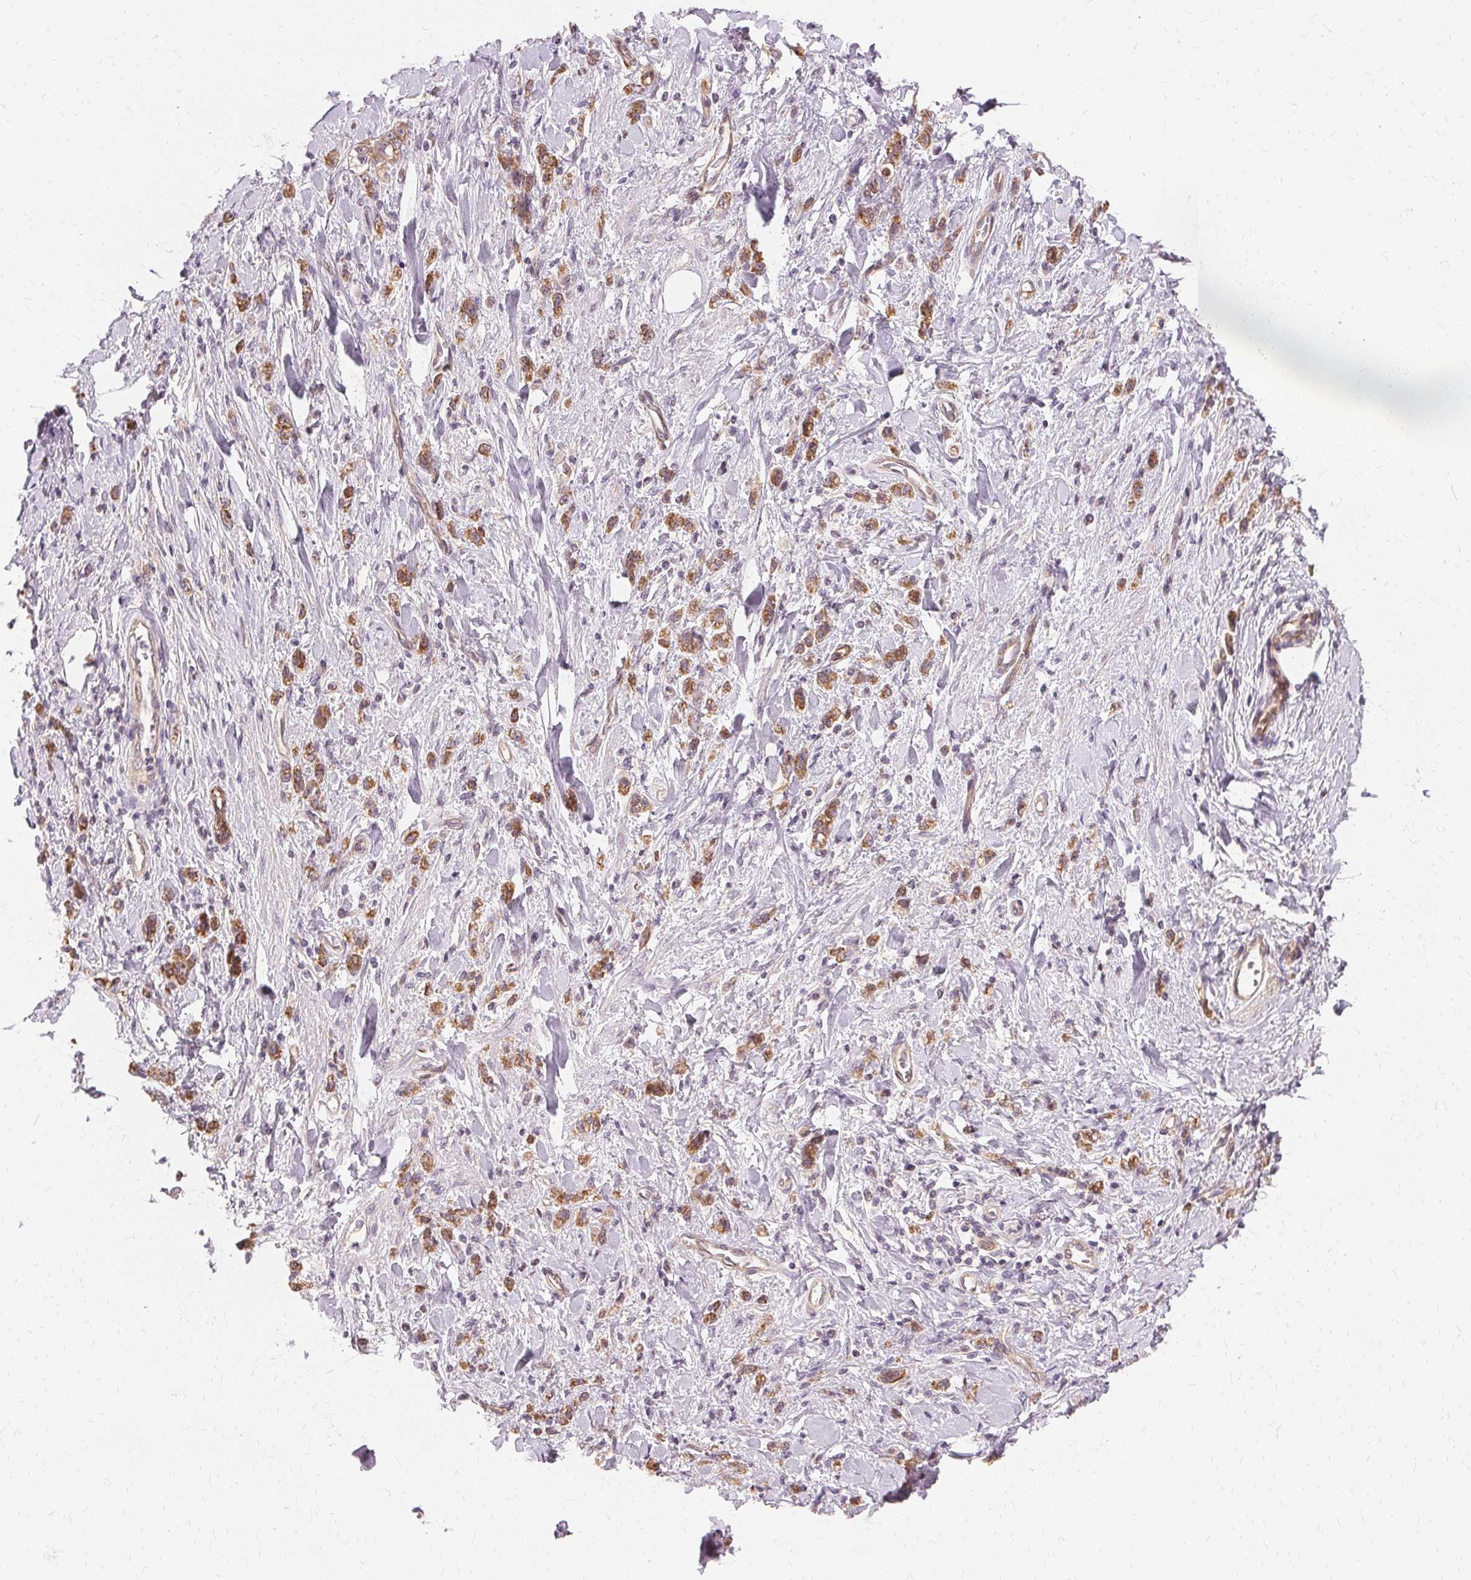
{"staining": {"intensity": "moderate", "quantity": ">75%", "location": "cytoplasmic/membranous"}, "tissue": "stomach cancer", "cell_type": "Tumor cells", "image_type": "cancer", "snomed": [{"axis": "morphology", "description": "Adenocarcinoma, NOS"}, {"axis": "topography", "description": "Stomach"}], "caption": "Approximately >75% of tumor cells in human stomach cancer display moderate cytoplasmic/membranous protein expression as visualized by brown immunohistochemical staining.", "gene": "USP8", "patient": {"sex": "male", "age": 77}}